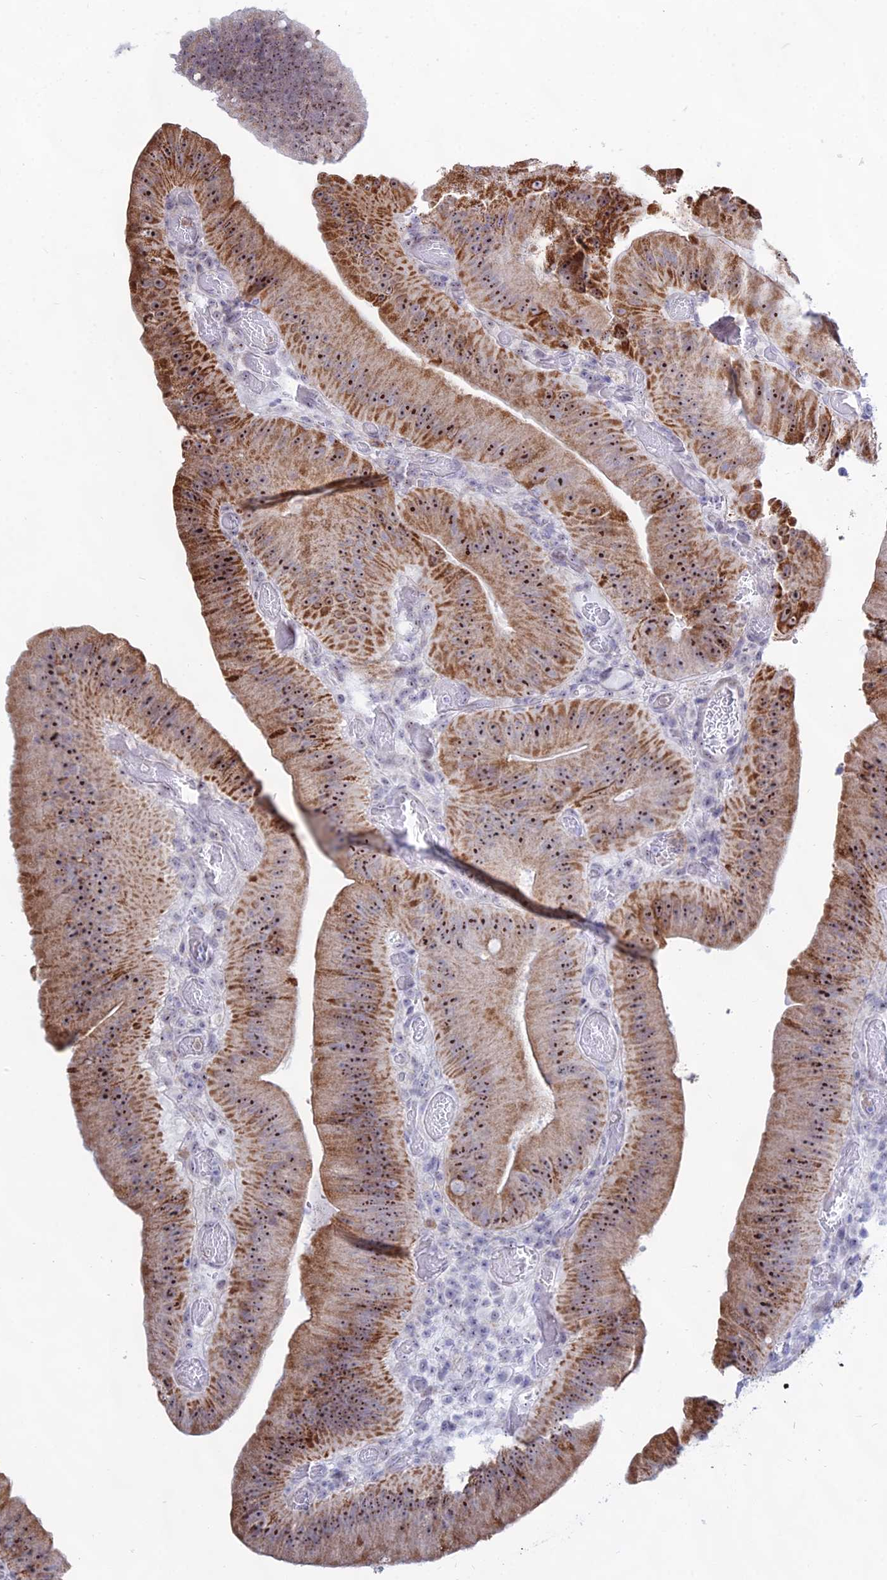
{"staining": {"intensity": "strong", "quantity": ">75%", "location": "cytoplasmic/membranous,nuclear"}, "tissue": "colorectal cancer", "cell_type": "Tumor cells", "image_type": "cancer", "snomed": [{"axis": "morphology", "description": "Adenocarcinoma, NOS"}, {"axis": "topography", "description": "Colon"}], "caption": "Colorectal adenocarcinoma stained for a protein (brown) shows strong cytoplasmic/membranous and nuclear positive staining in about >75% of tumor cells.", "gene": "KRR1", "patient": {"sex": "female", "age": 43}}